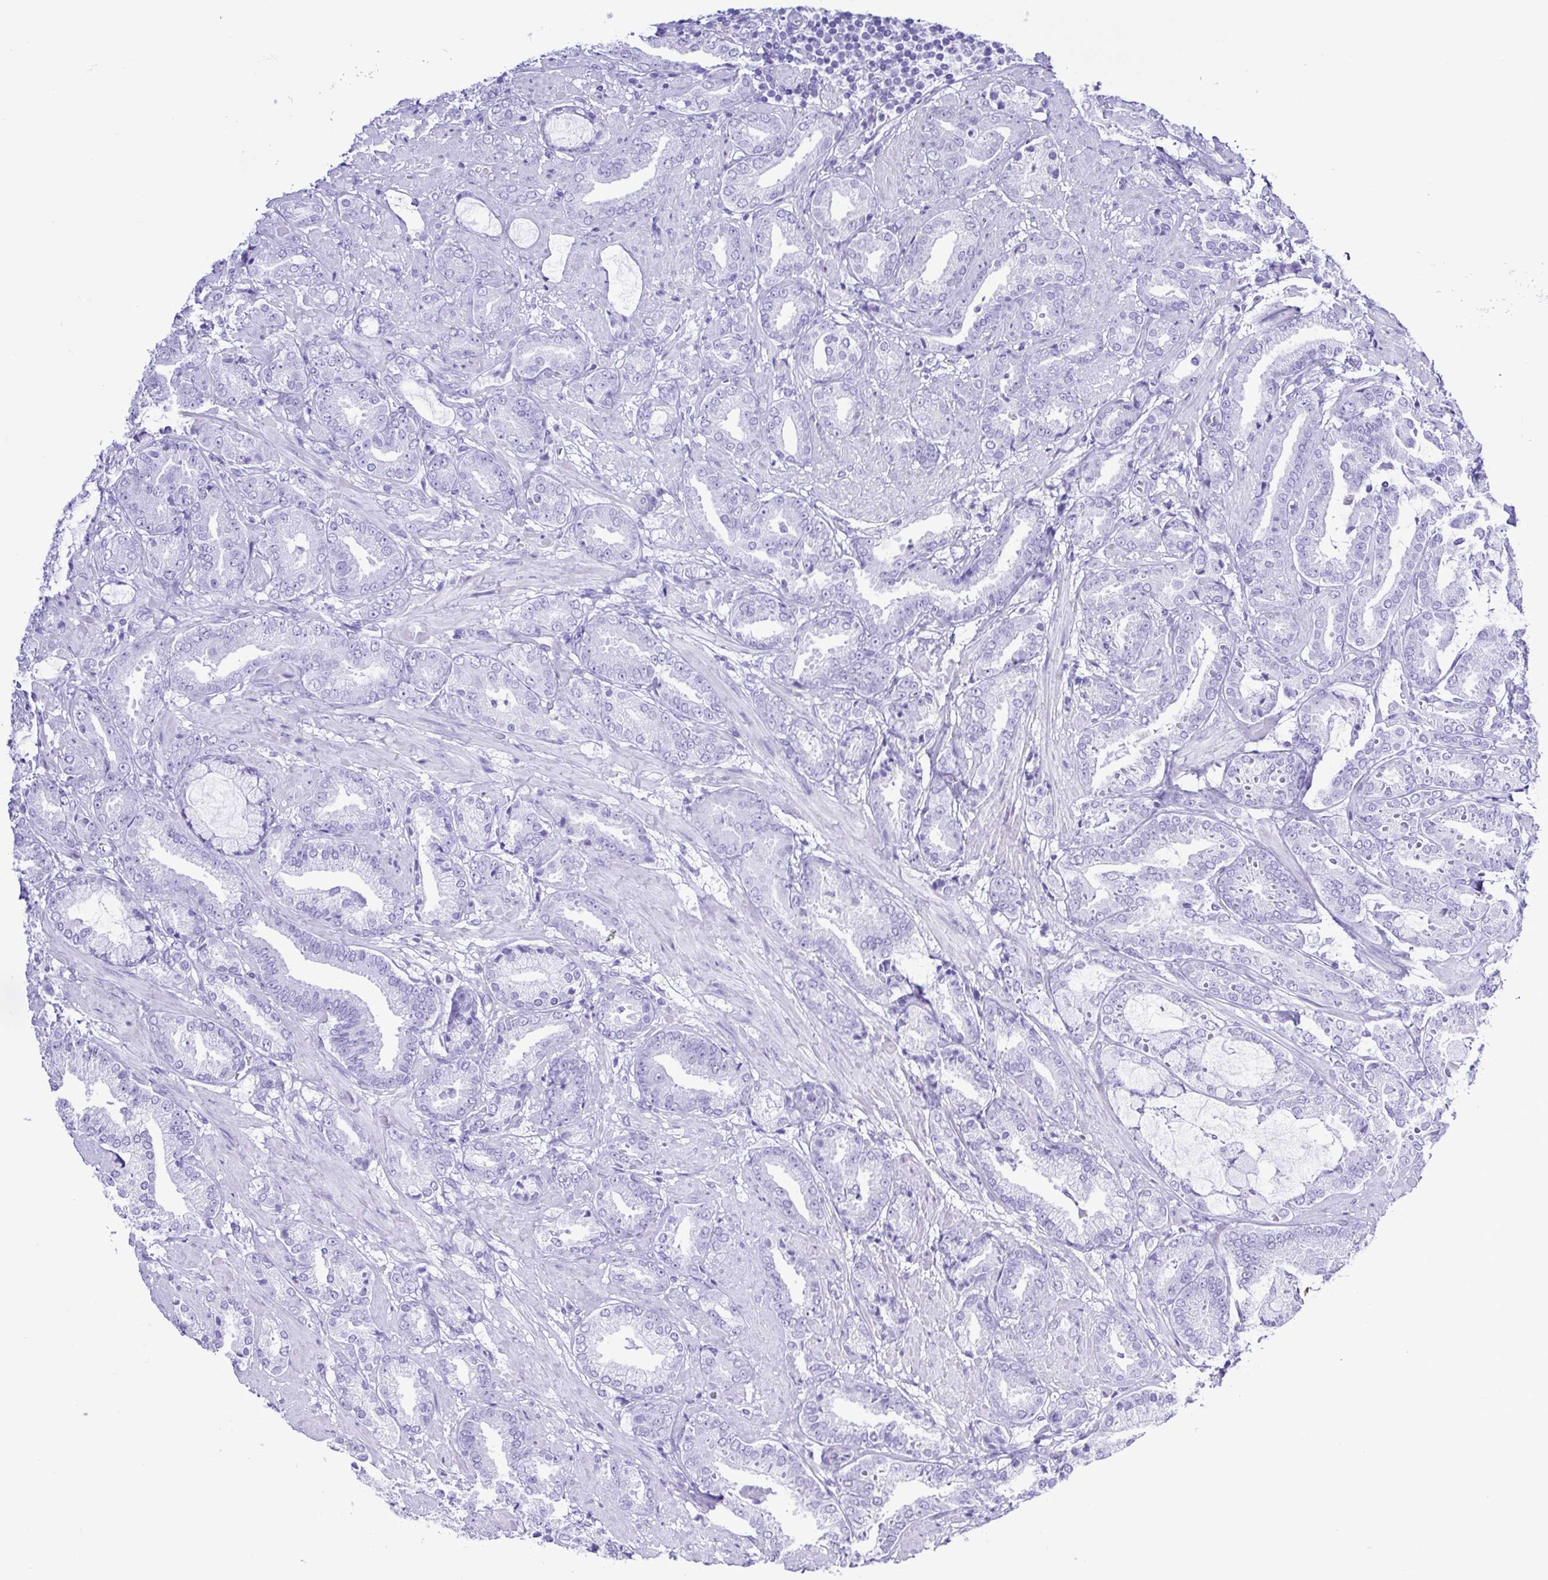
{"staining": {"intensity": "negative", "quantity": "none", "location": "none"}, "tissue": "prostate cancer", "cell_type": "Tumor cells", "image_type": "cancer", "snomed": [{"axis": "morphology", "description": "Adenocarcinoma, High grade"}, {"axis": "topography", "description": "Prostate"}], "caption": "Tumor cells show no significant positivity in prostate cancer (high-grade adenocarcinoma).", "gene": "SYT1", "patient": {"sex": "male", "age": 56}}